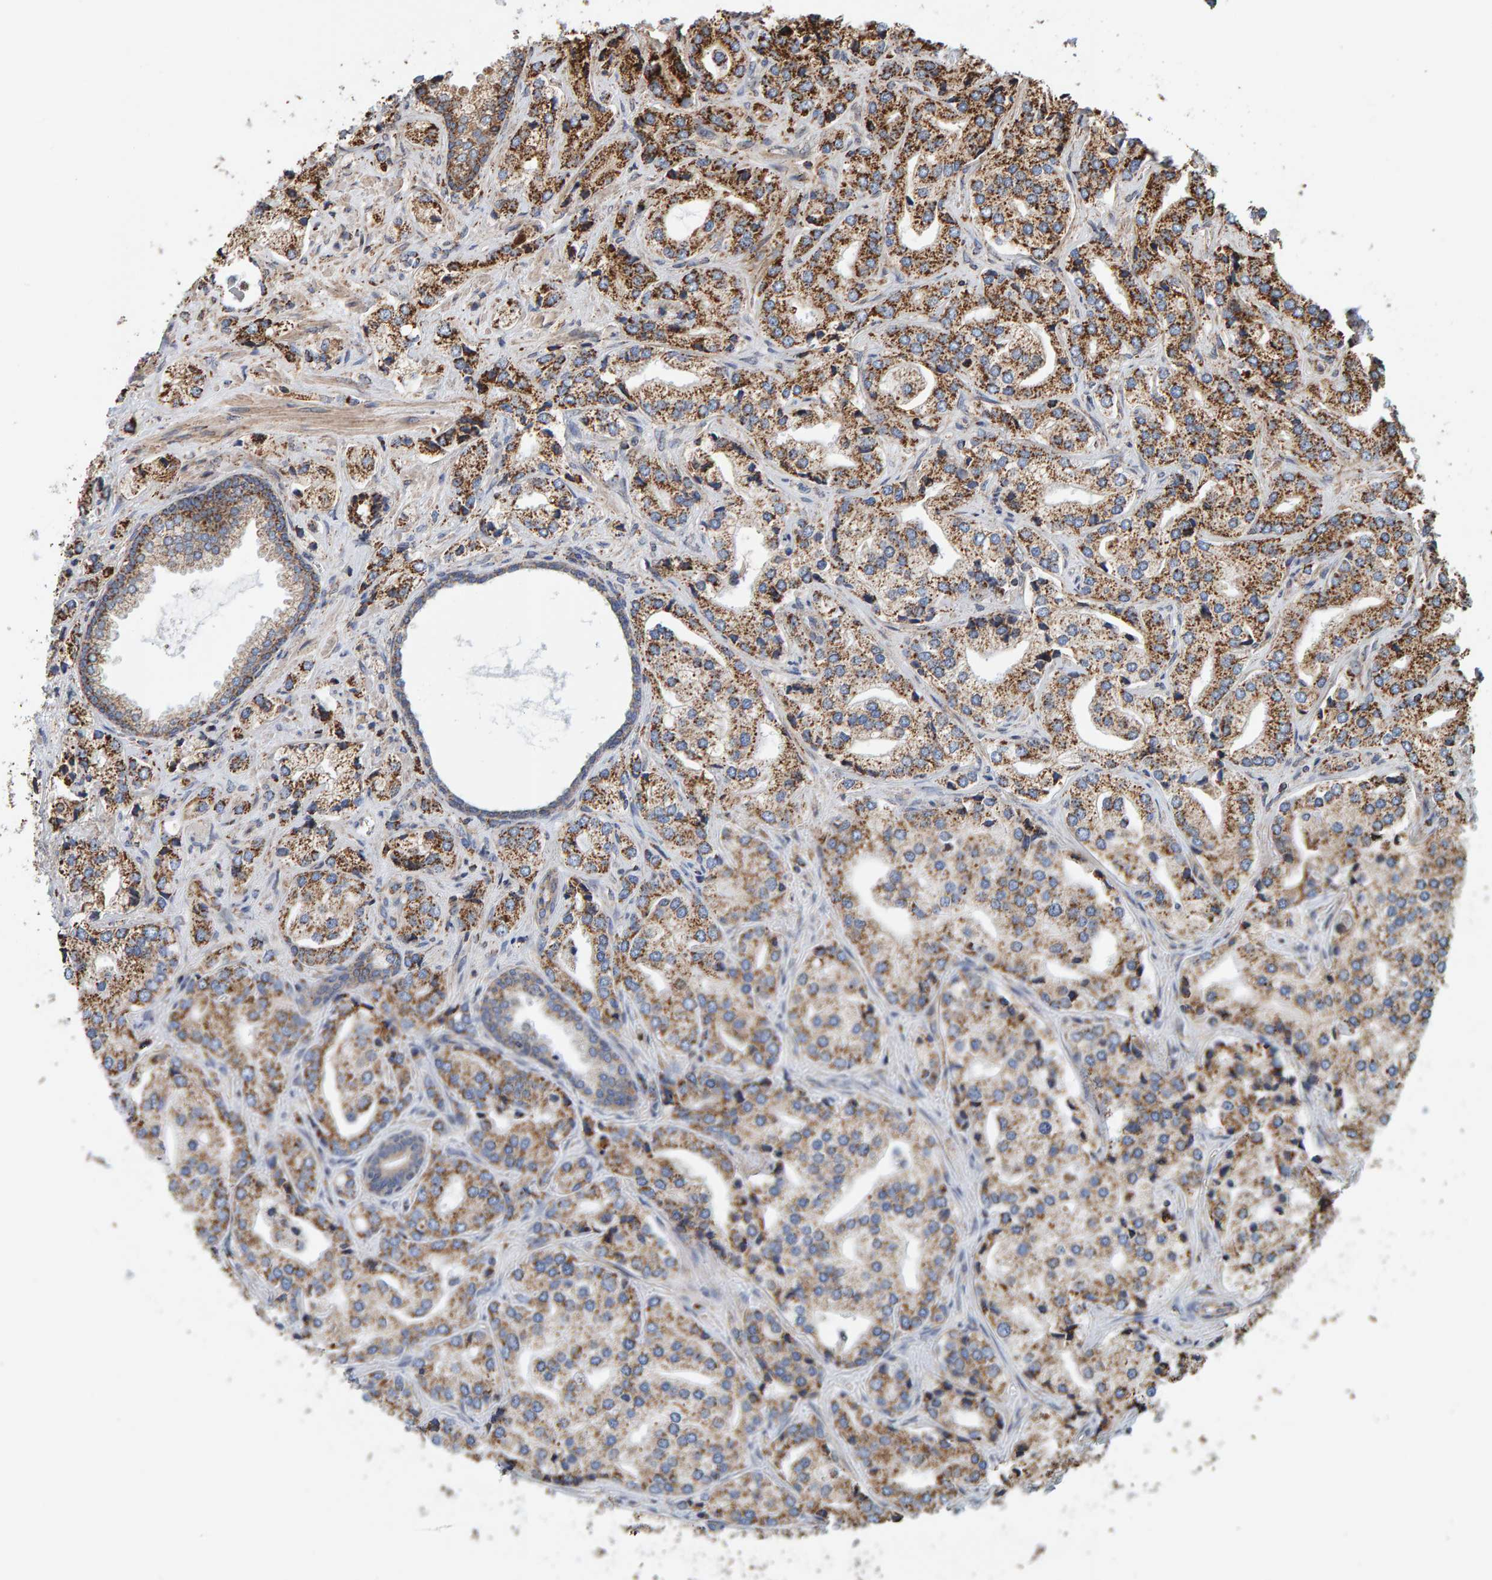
{"staining": {"intensity": "moderate", "quantity": ">75%", "location": "cytoplasmic/membranous"}, "tissue": "prostate cancer", "cell_type": "Tumor cells", "image_type": "cancer", "snomed": [{"axis": "morphology", "description": "Adenocarcinoma, High grade"}, {"axis": "topography", "description": "Prostate"}], "caption": "Immunohistochemistry (IHC) histopathology image of neoplastic tissue: prostate high-grade adenocarcinoma stained using IHC displays medium levels of moderate protein expression localized specifically in the cytoplasmic/membranous of tumor cells, appearing as a cytoplasmic/membranous brown color.", "gene": "MRPL45", "patient": {"sex": "male", "age": 66}}